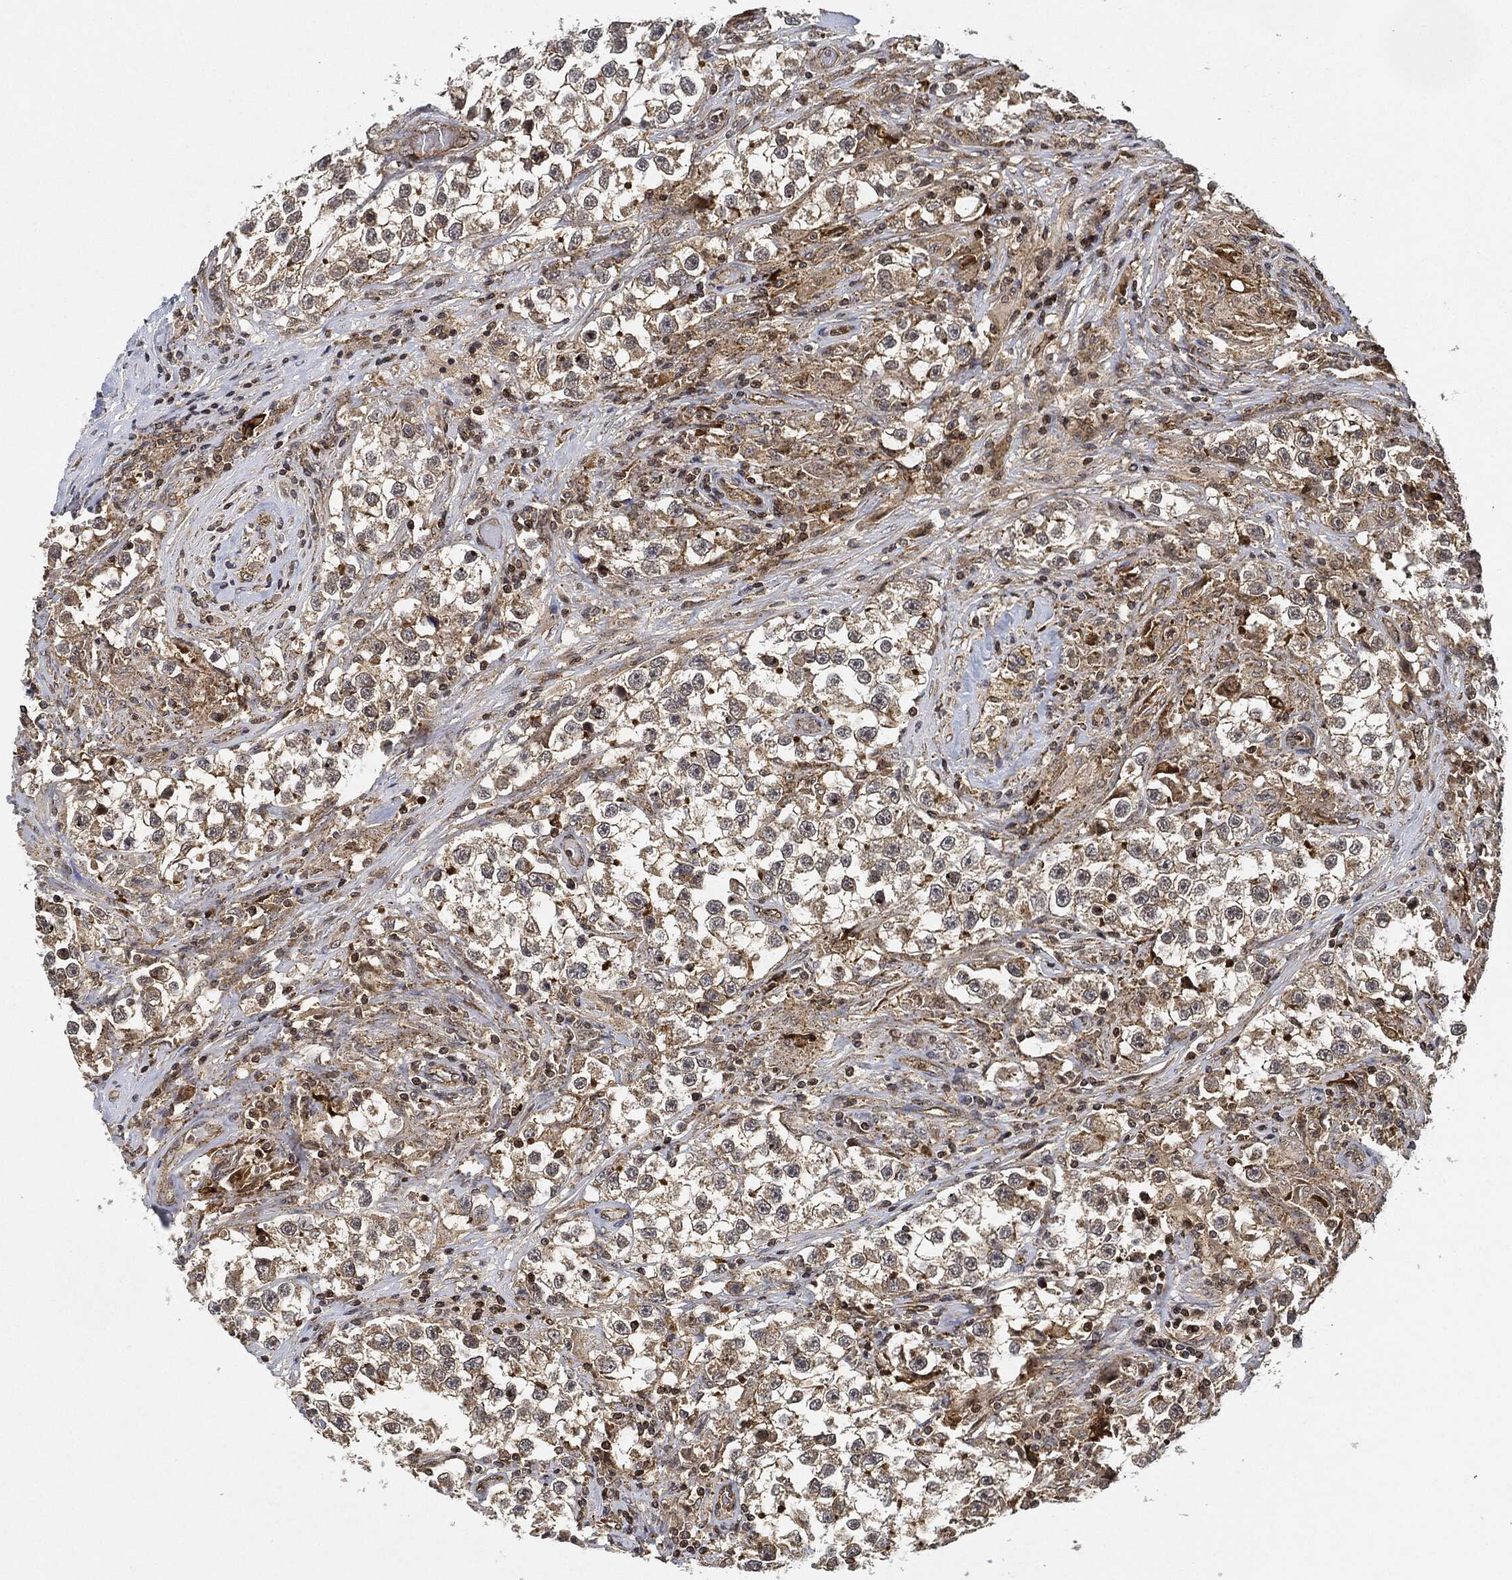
{"staining": {"intensity": "moderate", "quantity": "<25%", "location": "cytoplasmic/membranous"}, "tissue": "testis cancer", "cell_type": "Tumor cells", "image_type": "cancer", "snomed": [{"axis": "morphology", "description": "Seminoma, NOS"}, {"axis": "topography", "description": "Testis"}], "caption": "Testis seminoma stained with DAB IHC shows low levels of moderate cytoplasmic/membranous positivity in about <25% of tumor cells.", "gene": "MAP3K3", "patient": {"sex": "male", "age": 46}}